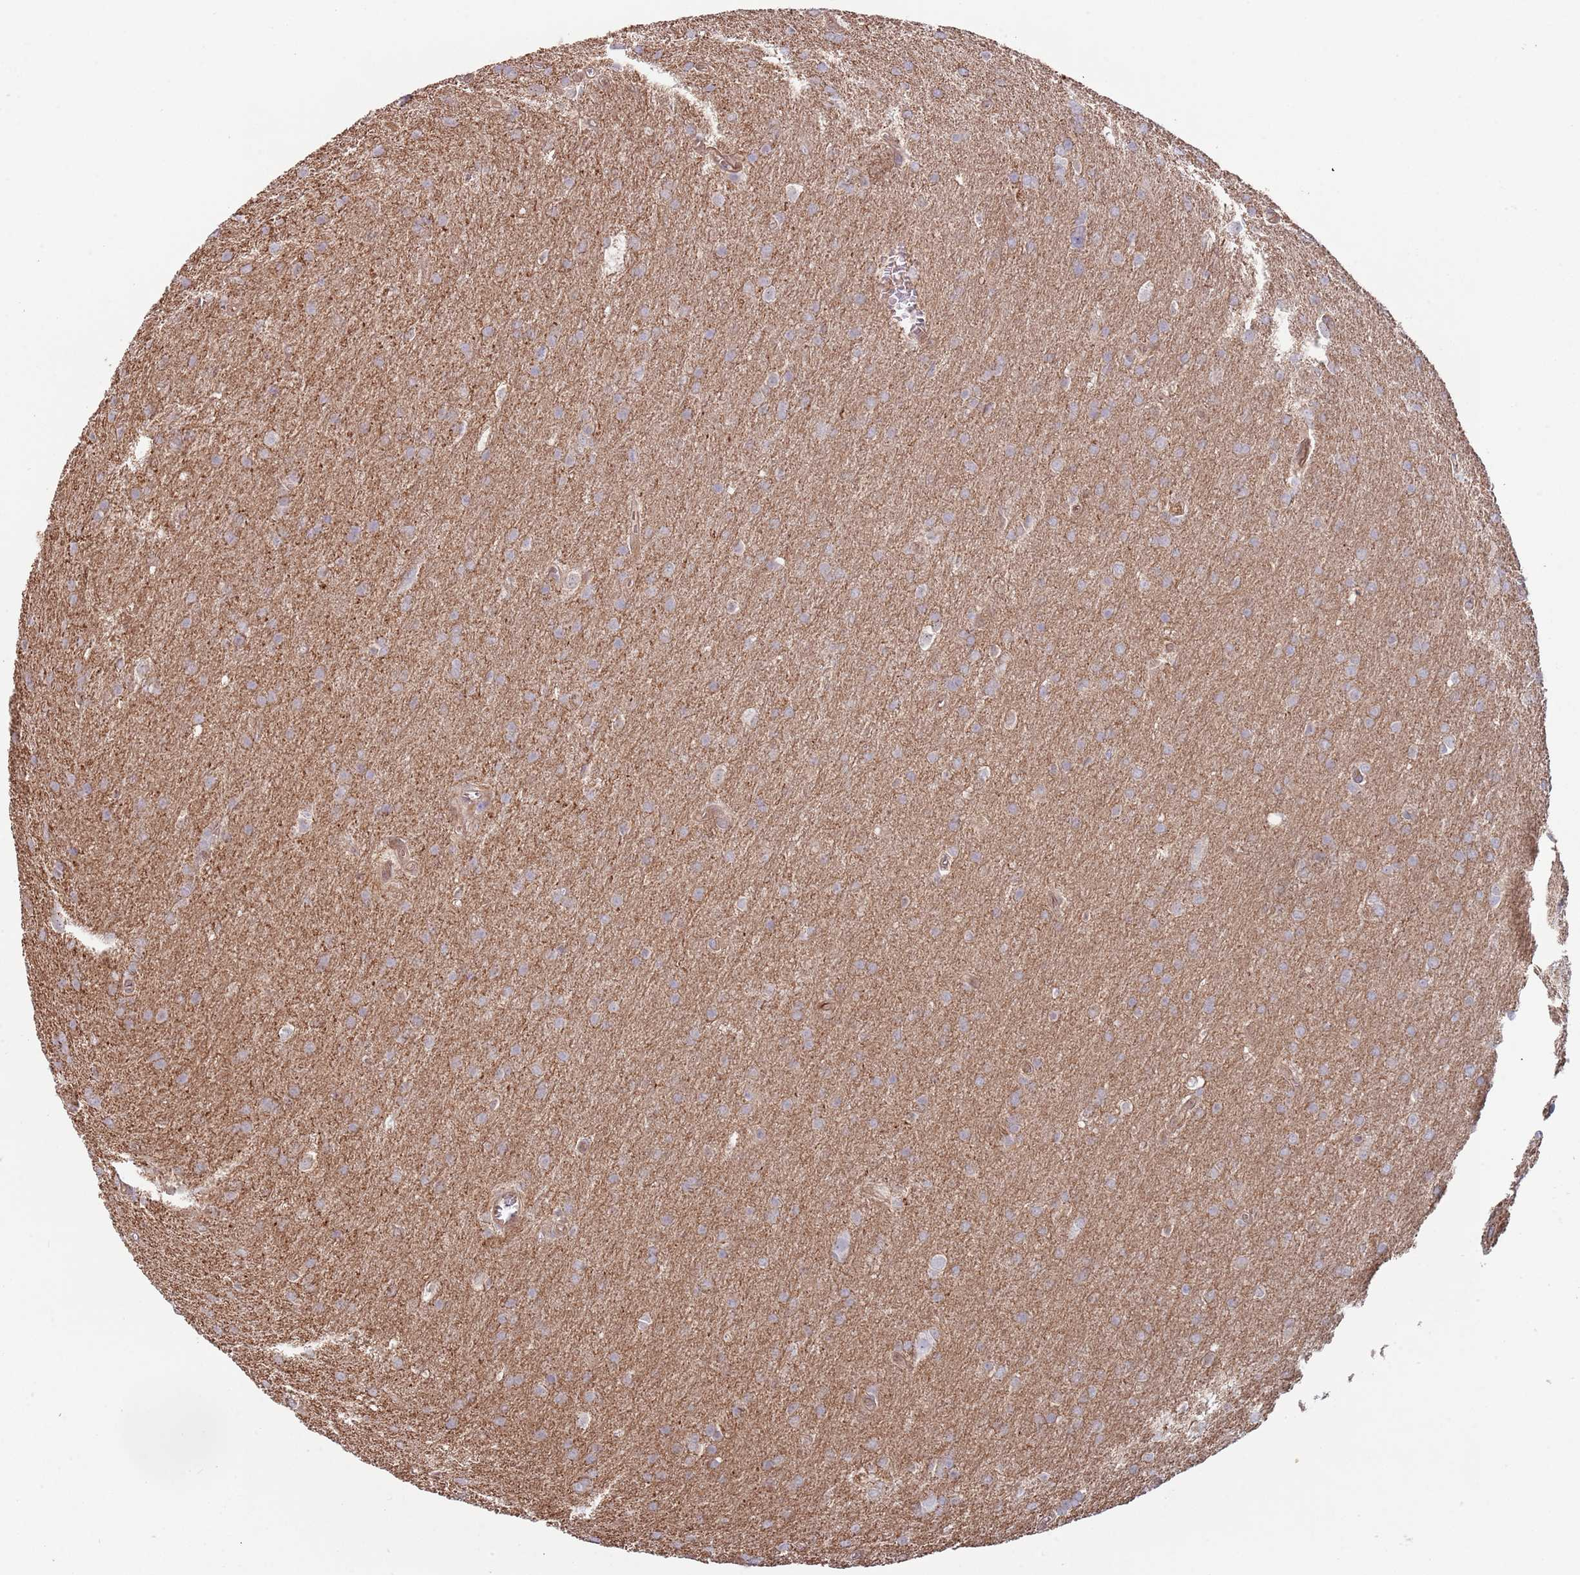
{"staining": {"intensity": "weak", "quantity": "25%-75%", "location": "cytoplasmic/membranous"}, "tissue": "glioma", "cell_type": "Tumor cells", "image_type": "cancer", "snomed": [{"axis": "morphology", "description": "Glioma, malignant, Low grade"}, {"axis": "topography", "description": "Brain"}], "caption": "Immunohistochemical staining of human malignant low-grade glioma reveals low levels of weak cytoplasmic/membranous positivity in approximately 25%-75% of tumor cells.", "gene": "GSDMD", "patient": {"sex": "female", "age": 32}}